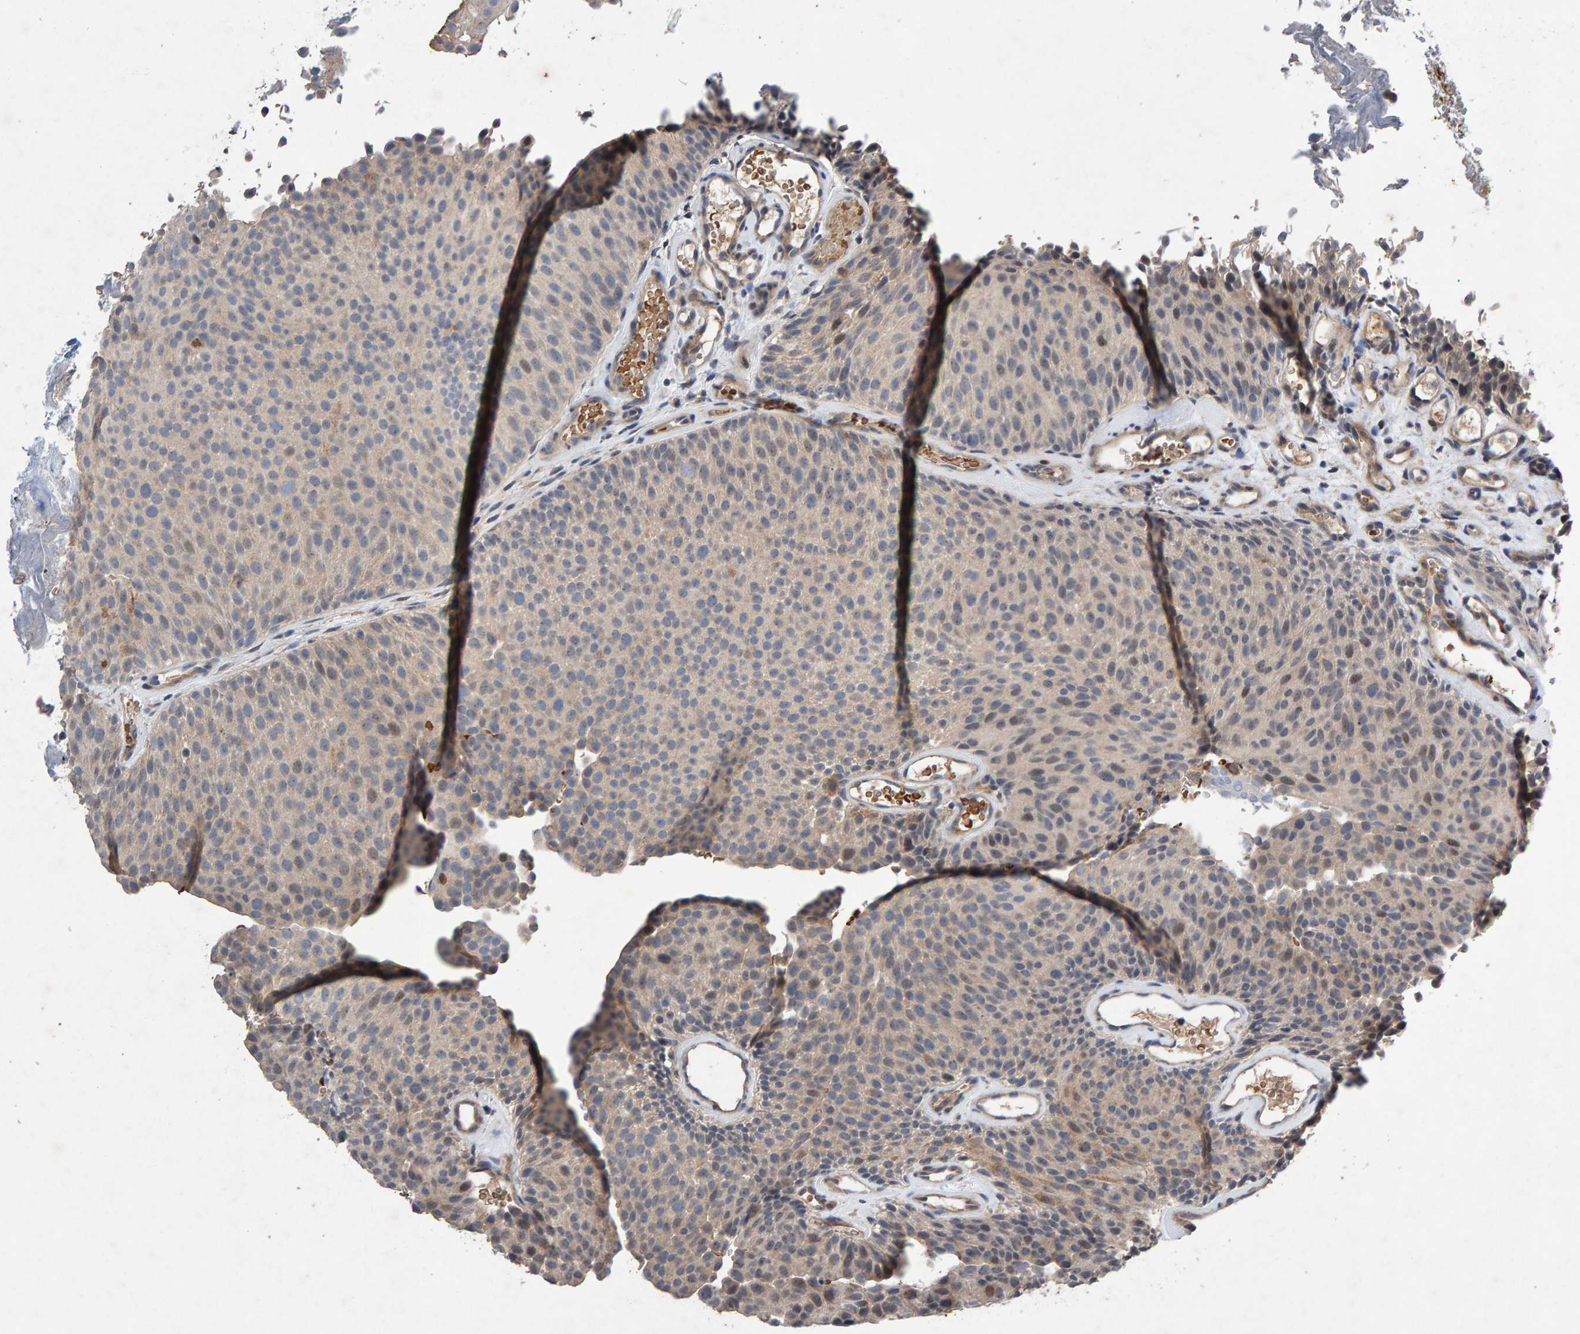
{"staining": {"intensity": "weak", "quantity": "<25%", "location": "cytoplasmic/membranous"}, "tissue": "urothelial cancer", "cell_type": "Tumor cells", "image_type": "cancer", "snomed": [{"axis": "morphology", "description": "Urothelial carcinoma, Low grade"}, {"axis": "topography", "description": "Urinary bladder"}], "caption": "The immunohistochemistry image has no significant positivity in tumor cells of urothelial cancer tissue.", "gene": "EFR3A", "patient": {"sex": "male", "age": 78}}